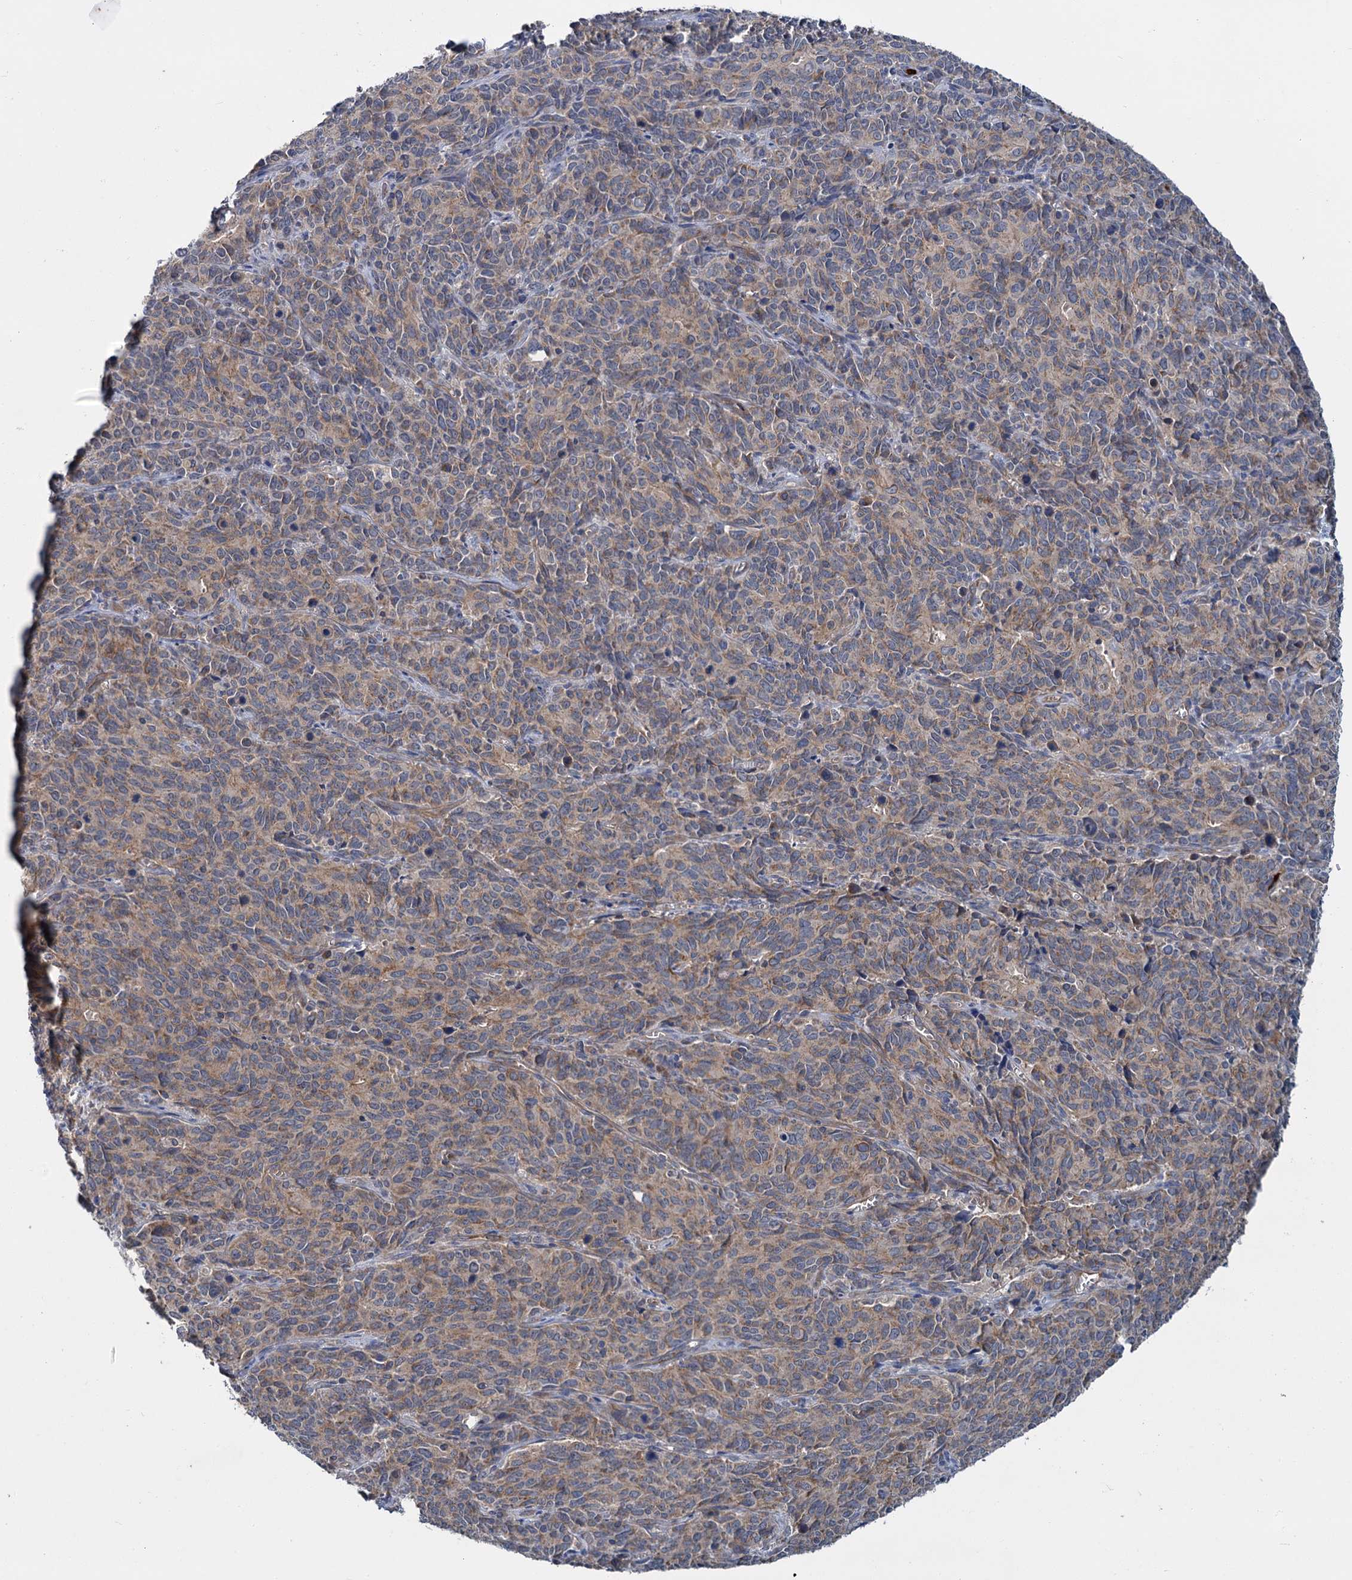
{"staining": {"intensity": "weak", "quantity": ">75%", "location": "cytoplasmic/membranous"}, "tissue": "cervical cancer", "cell_type": "Tumor cells", "image_type": "cancer", "snomed": [{"axis": "morphology", "description": "Squamous cell carcinoma, NOS"}, {"axis": "topography", "description": "Cervix"}], "caption": "Cervical squamous cell carcinoma was stained to show a protein in brown. There is low levels of weak cytoplasmic/membranous expression in approximately >75% of tumor cells.", "gene": "DYNC2H1", "patient": {"sex": "female", "age": 60}}